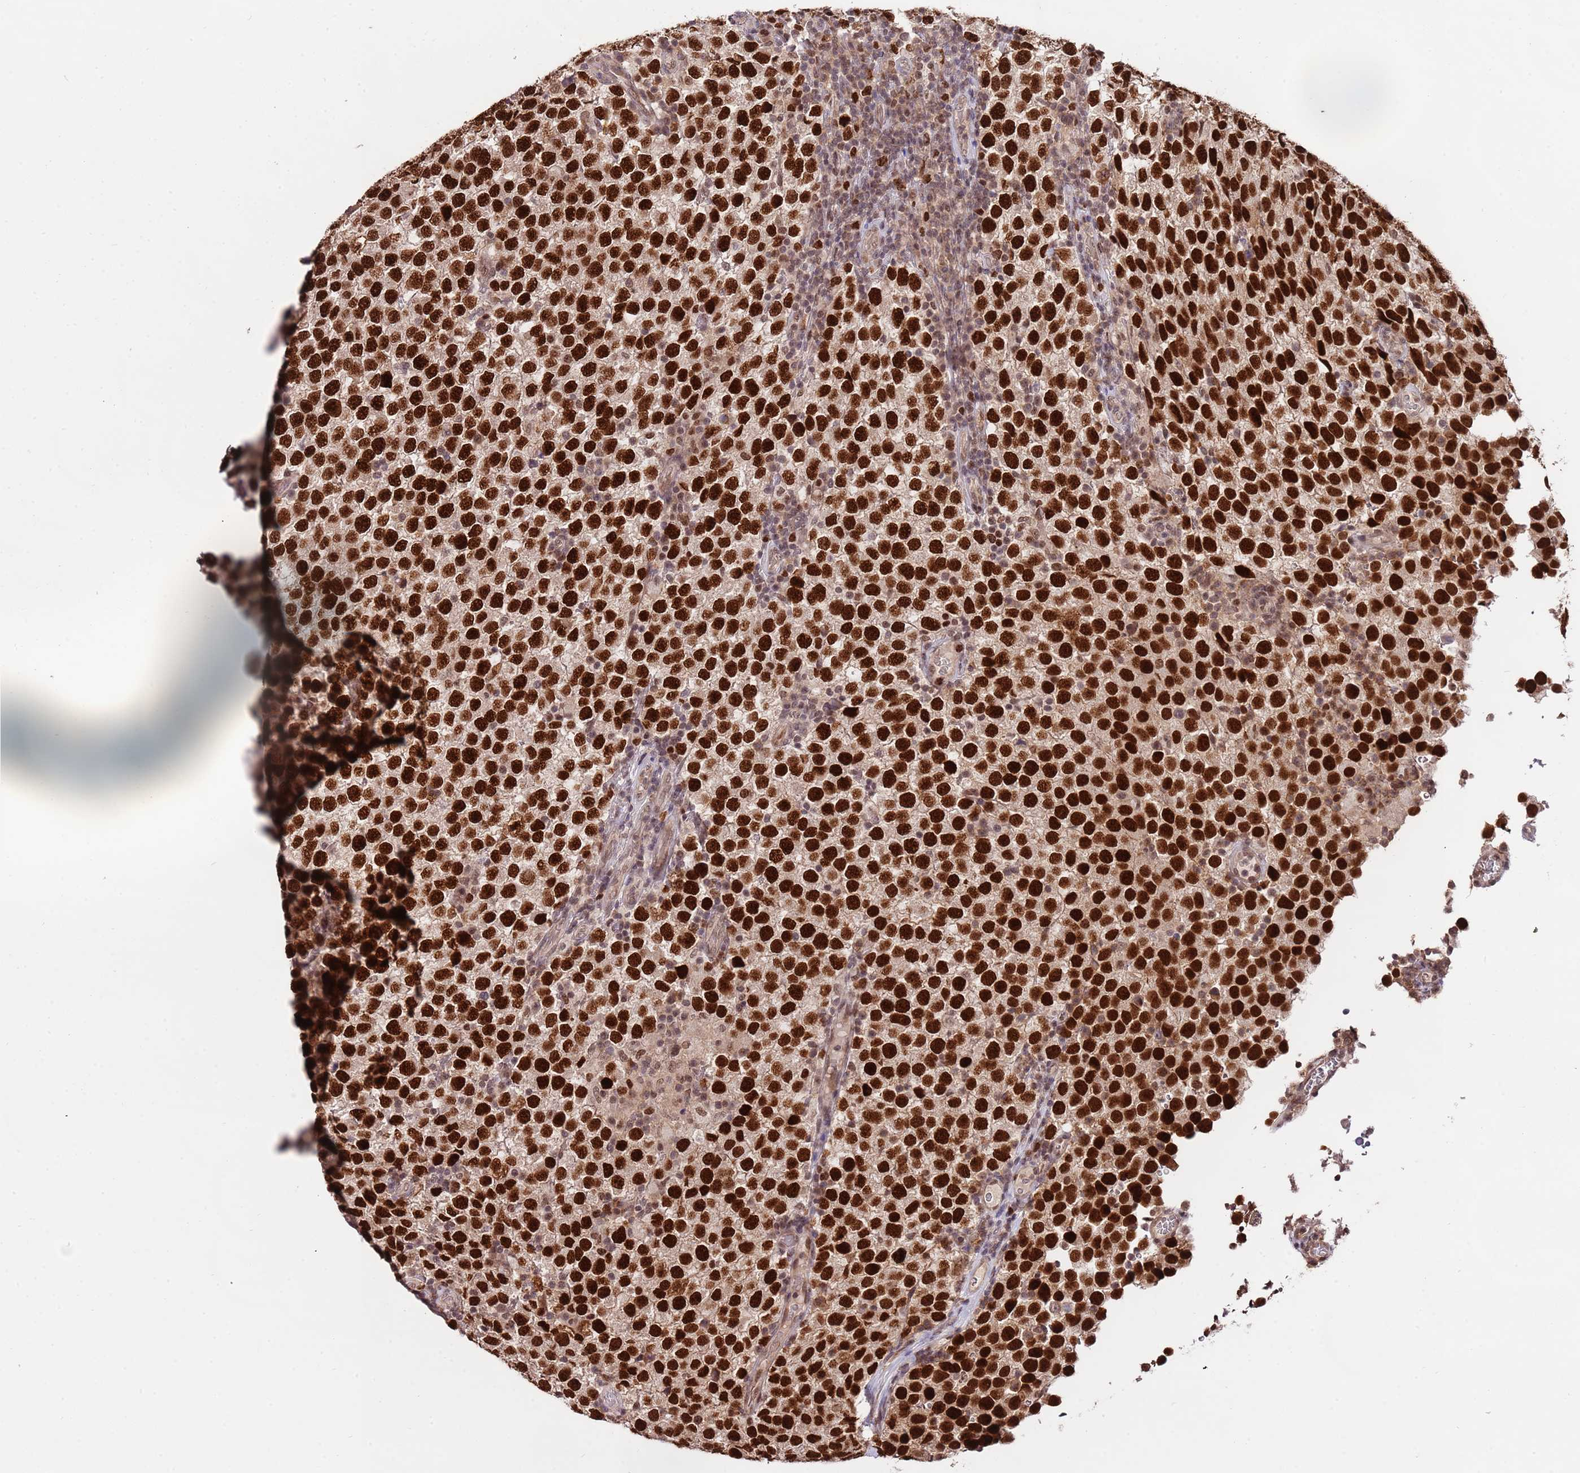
{"staining": {"intensity": "strong", "quantity": ">75%", "location": "nuclear"}, "tissue": "testis cancer", "cell_type": "Tumor cells", "image_type": "cancer", "snomed": [{"axis": "morphology", "description": "Seminoma, NOS"}, {"axis": "topography", "description": "Testis"}], "caption": "An image showing strong nuclear positivity in approximately >75% of tumor cells in testis cancer, as visualized by brown immunohistochemical staining.", "gene": "RIF1", "patient": {"sex": "male", "age": 34}}